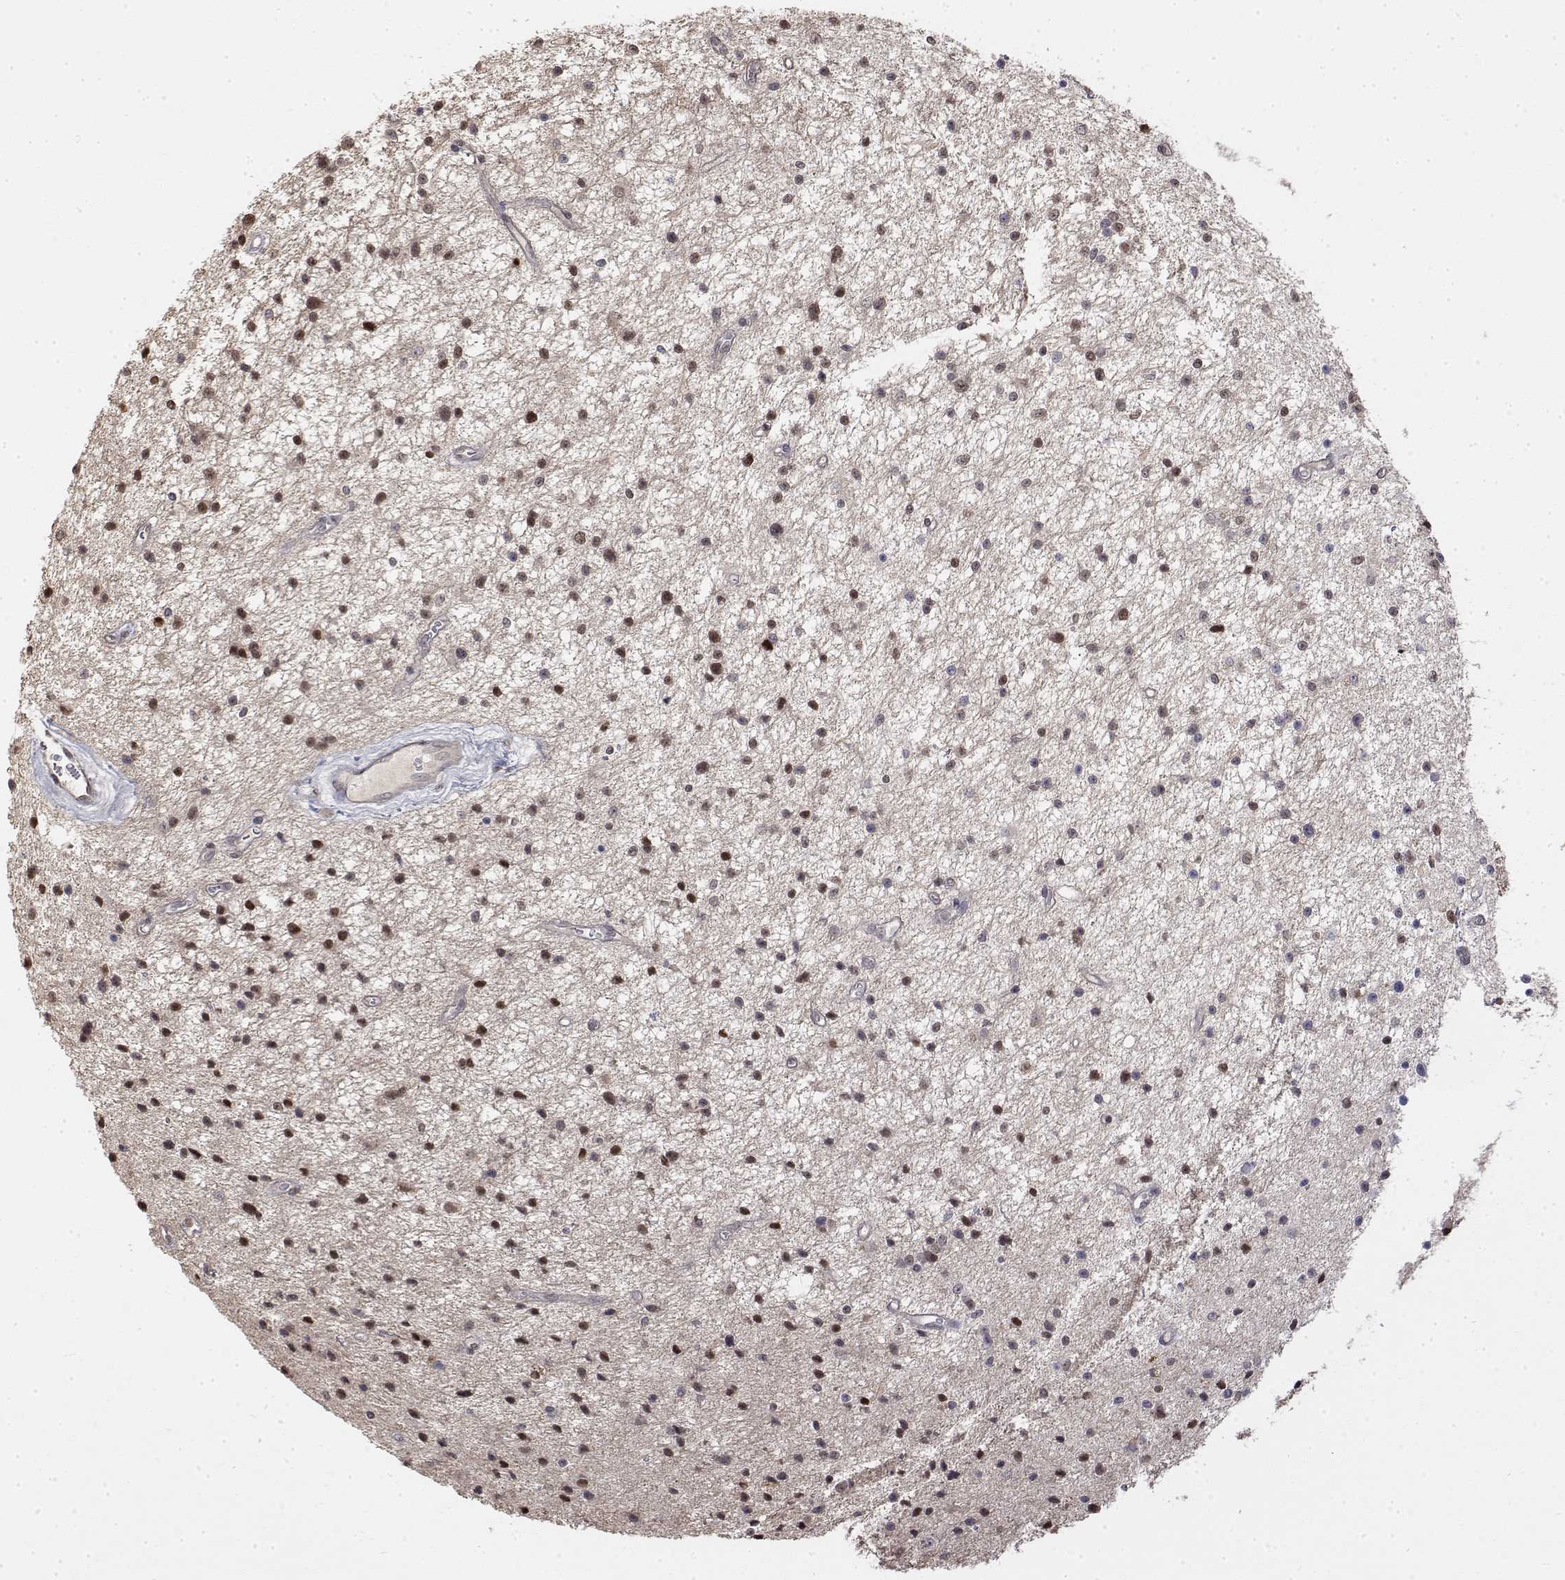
{"staining": {"intensity": "strong", "quantity": "<25%", "location": "nuclear"}, "tissue": "glioma", "cell_type": "Tumor cells", "image_type": "cancer", "snomed": [{"axis": "morphology", "description": "Glioma, malignant, Low grade"}, {"axis": "topography", "description": "Brain"}], "caption": "Malignant low-grade glioma stained with DAB immunohistochemistry (IHC) shows medium levels of strong nuclear expression in approximately <25% of tumor cells. (Brightfield microscopy of DAB IHC at high magnification).", "gene": "TPI1", "patient": {"sex": "male", "age": 43}}